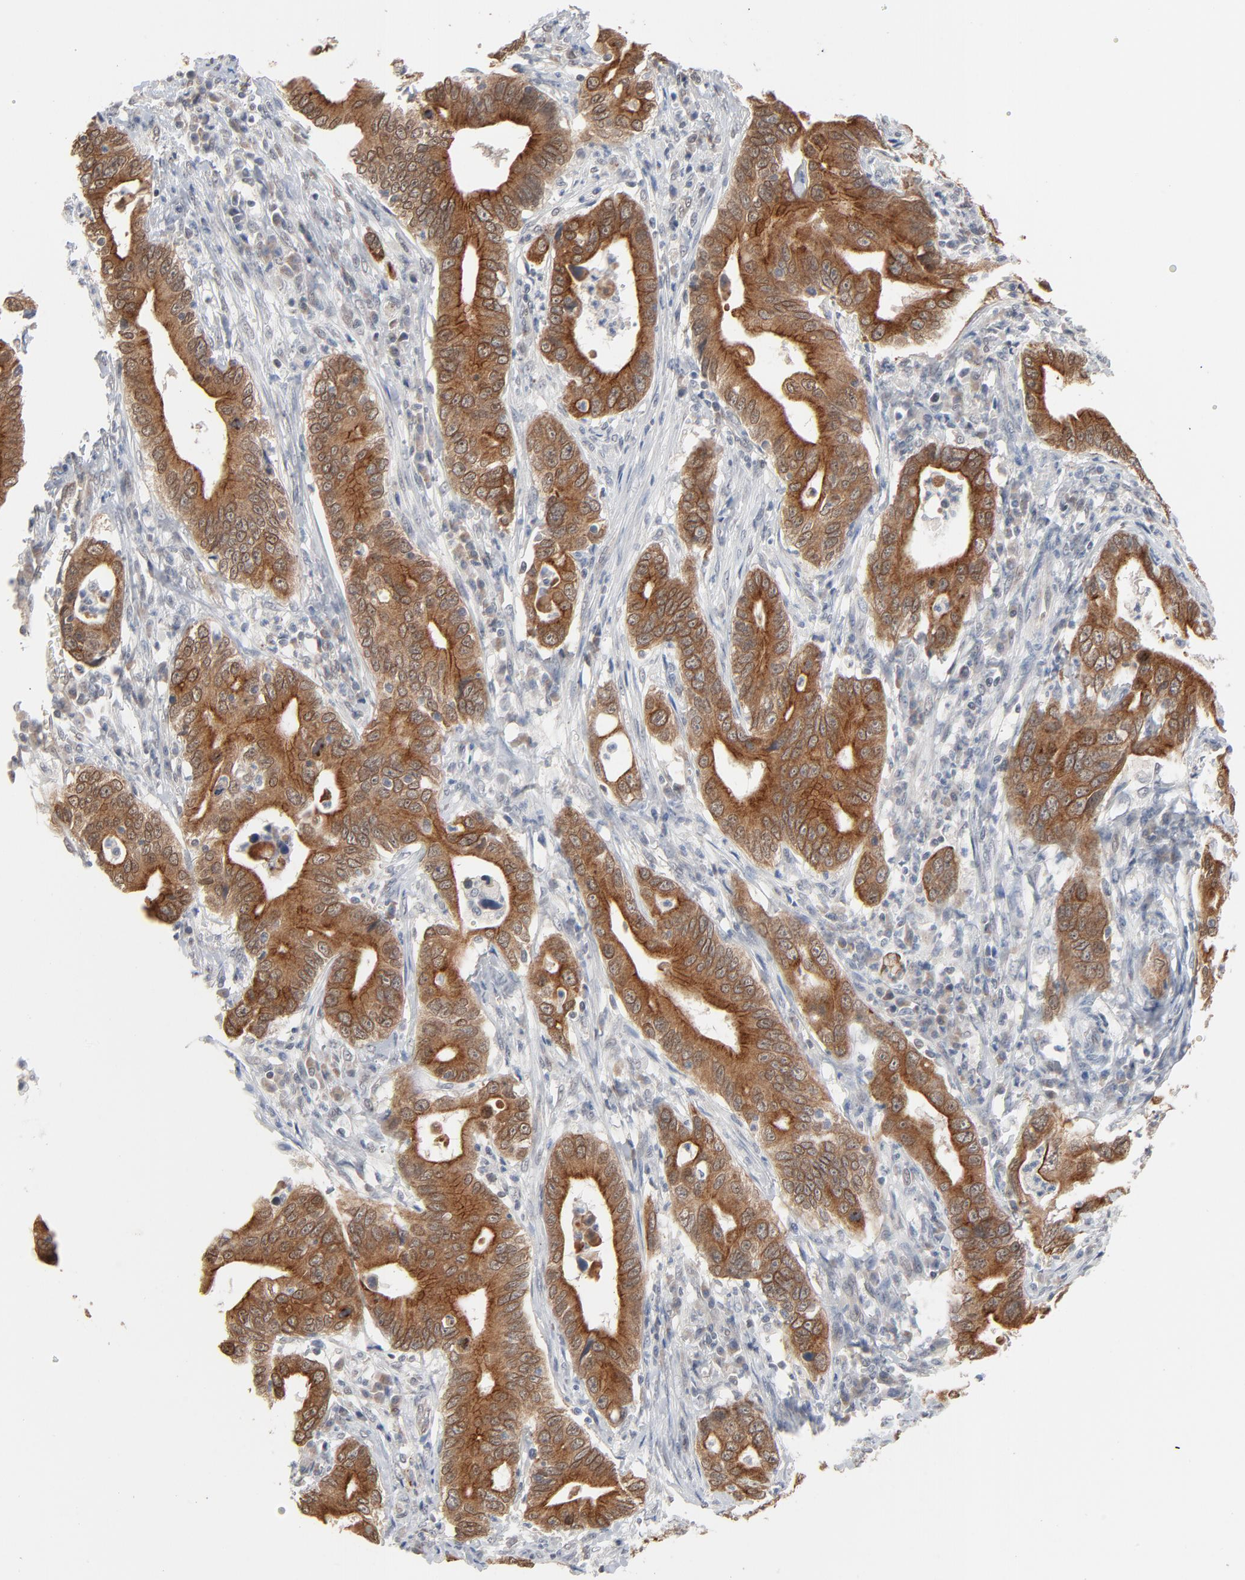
{"staining": {"intensity": "strong", "quantity": ">75%", "location": "cytoplasmic/membranous"}, "tissue": "stomach cancer", "cell_type": "Tumor cells", "image_type": "cancer", "snomed": [{"axis": "morphology", "description": "Adenocarcinoma, NOS"}, {"axis": "topography", "description": "Stomach, upper"}], "caption": "IHC of stomach cancer (adenocarcinoma) reveals high levels of strong cytoplasmic/membranous positivity in about >75% of tumor cells. (brown staining indicates protein expression, while blue staining denotes nuclei).", "gene": "ITPR3", "patient": {"sex": "male", "age": 63}}